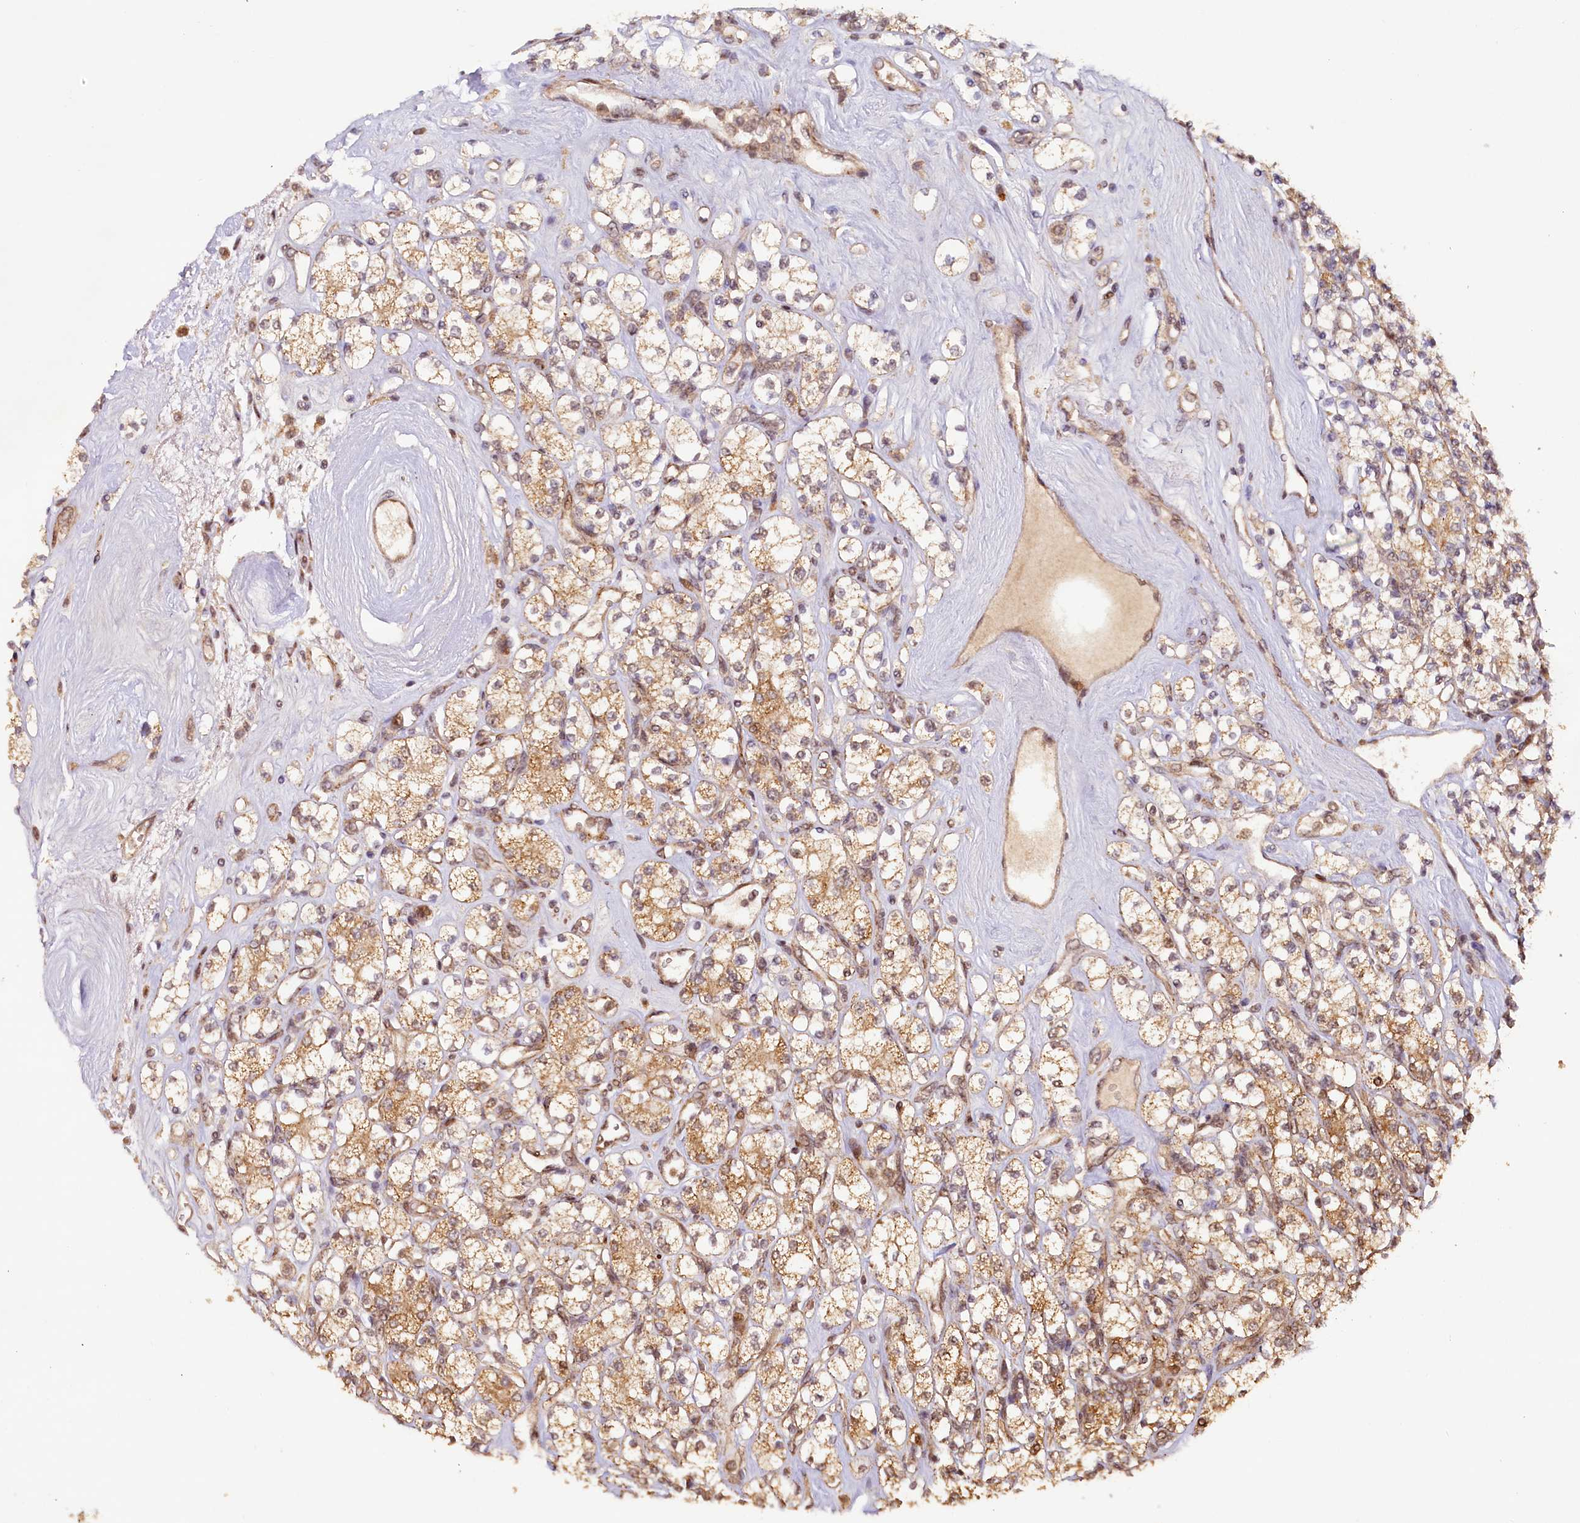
{"staining": {"intensity": "moderate", "quantity": ">75%", "location": "cytoplasmic/membranous"}, "tissue": "renal cancer", "cell_type": "Tumor cells", "image_type": "cancer", "snomed": [{"axis": "morphology", "description": "Adenocarcinoma, NOS"}, {"axis": "topography", "description": "Kidney"}], "caption": "IHC (DAB (3,3'-diaminobenzidine)) staining of human renal cancer exhibits moderate cytoplasmic/membranous protein expression in about >75% of tumor cells. Immunohistochemistry stains the protein in brown and the nuclei are stained blue.", "gene": "SHPRH", "patient": {"sex": "male", "age": 77}}